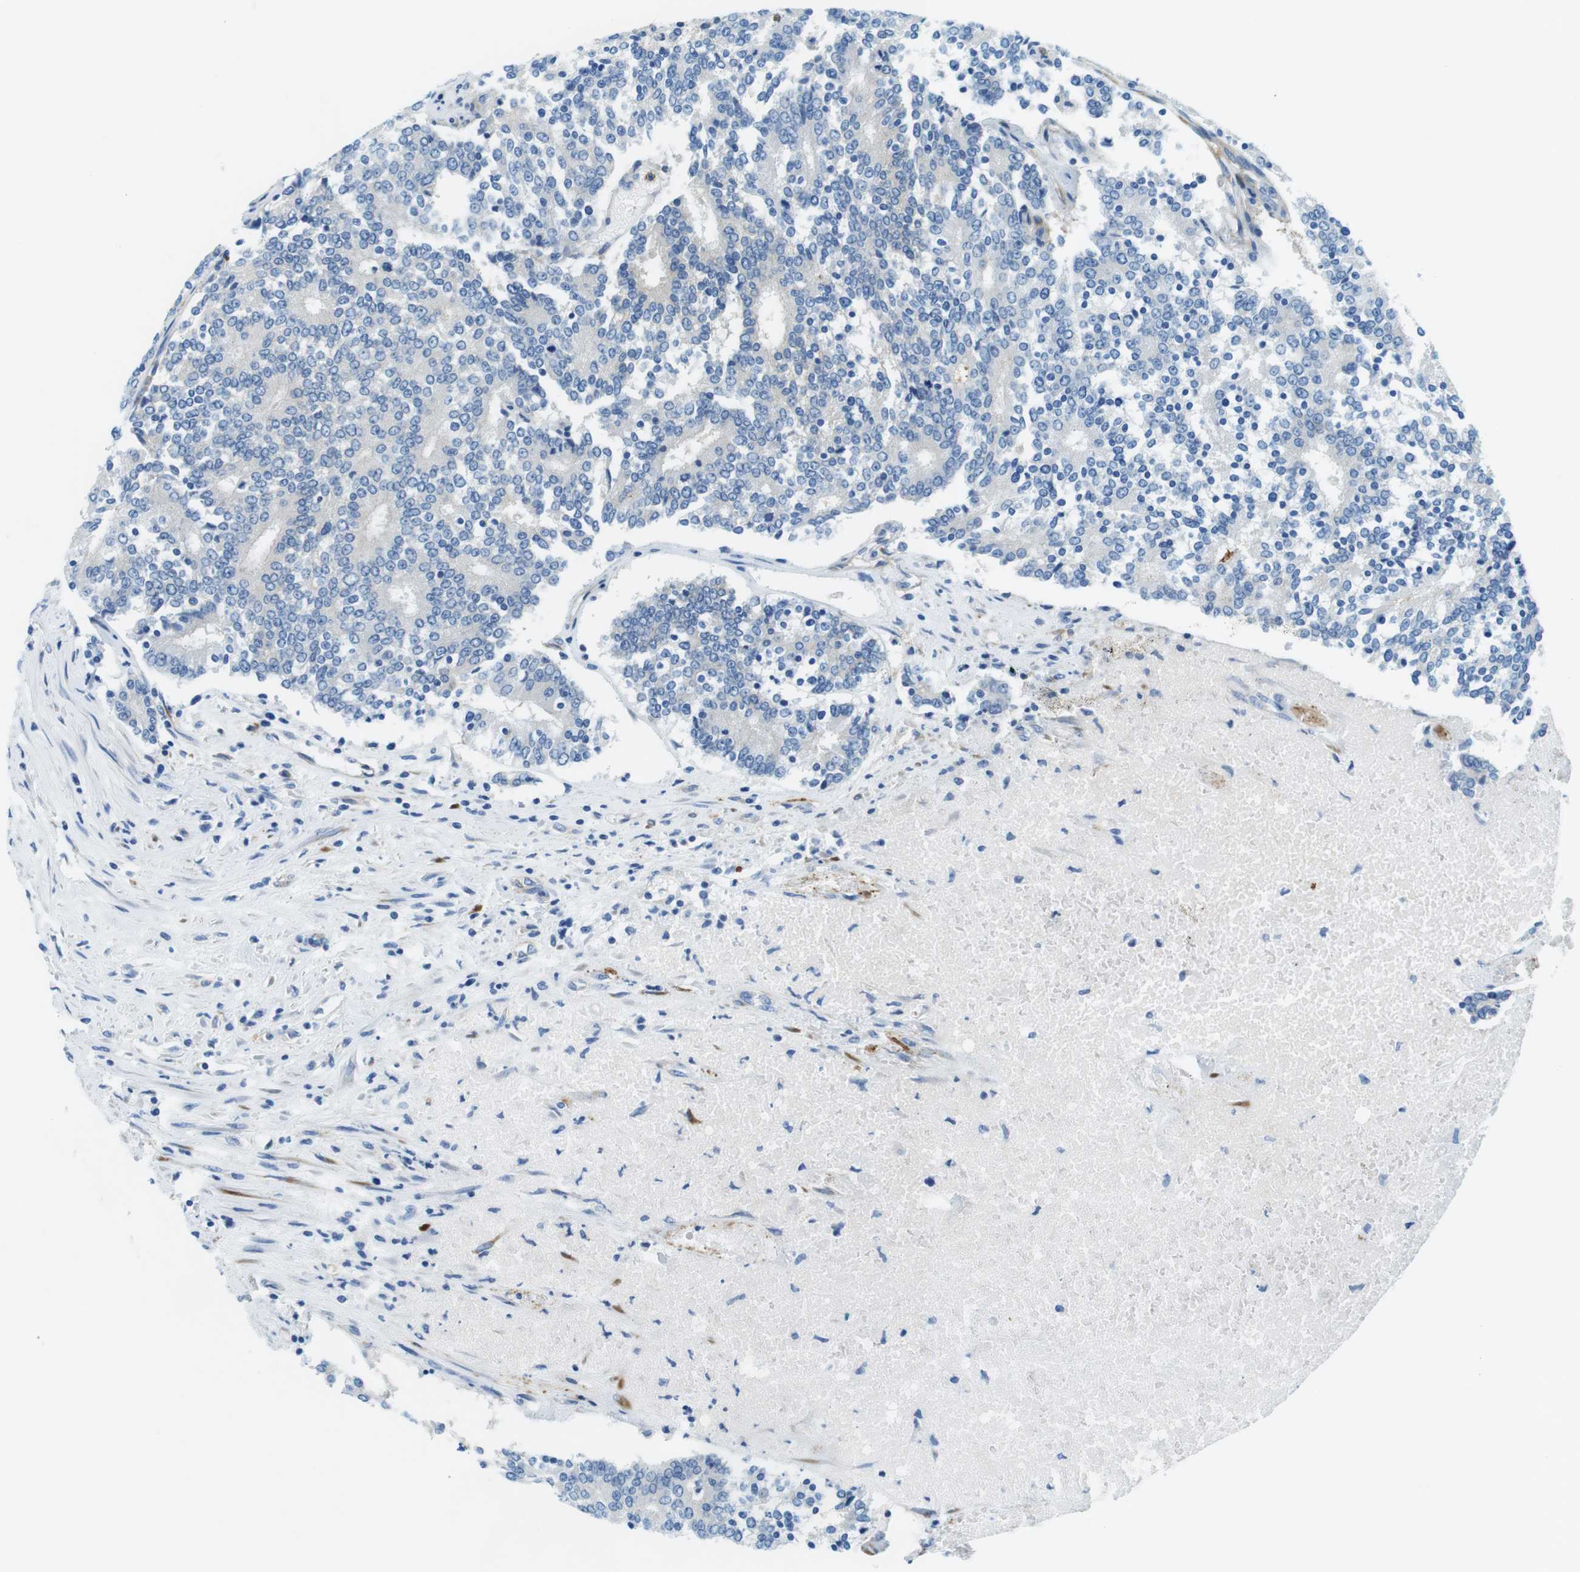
{"staining": {"intensity": "negative", "quantity": "none", "location": "none"}, "tissue": "prostate cancer", "cell_type": "Tumor cells", "image_type": "cancer", "snomed": [{"axis": "morphology", "description": "Normal tissue, NOS"}, {"axis": "morphology", "description": "Adenocarcinoma, High grade"}, {"axis": "topography", "description": "Prostate"}, {"axis": "topography", "description": "Seminal veicle"}], "caption": "Image shows no significant protein staining in tumor cells of prostate cancer.", "gene": "EMP2", "patient": {"sex": "male", "age": 55}}